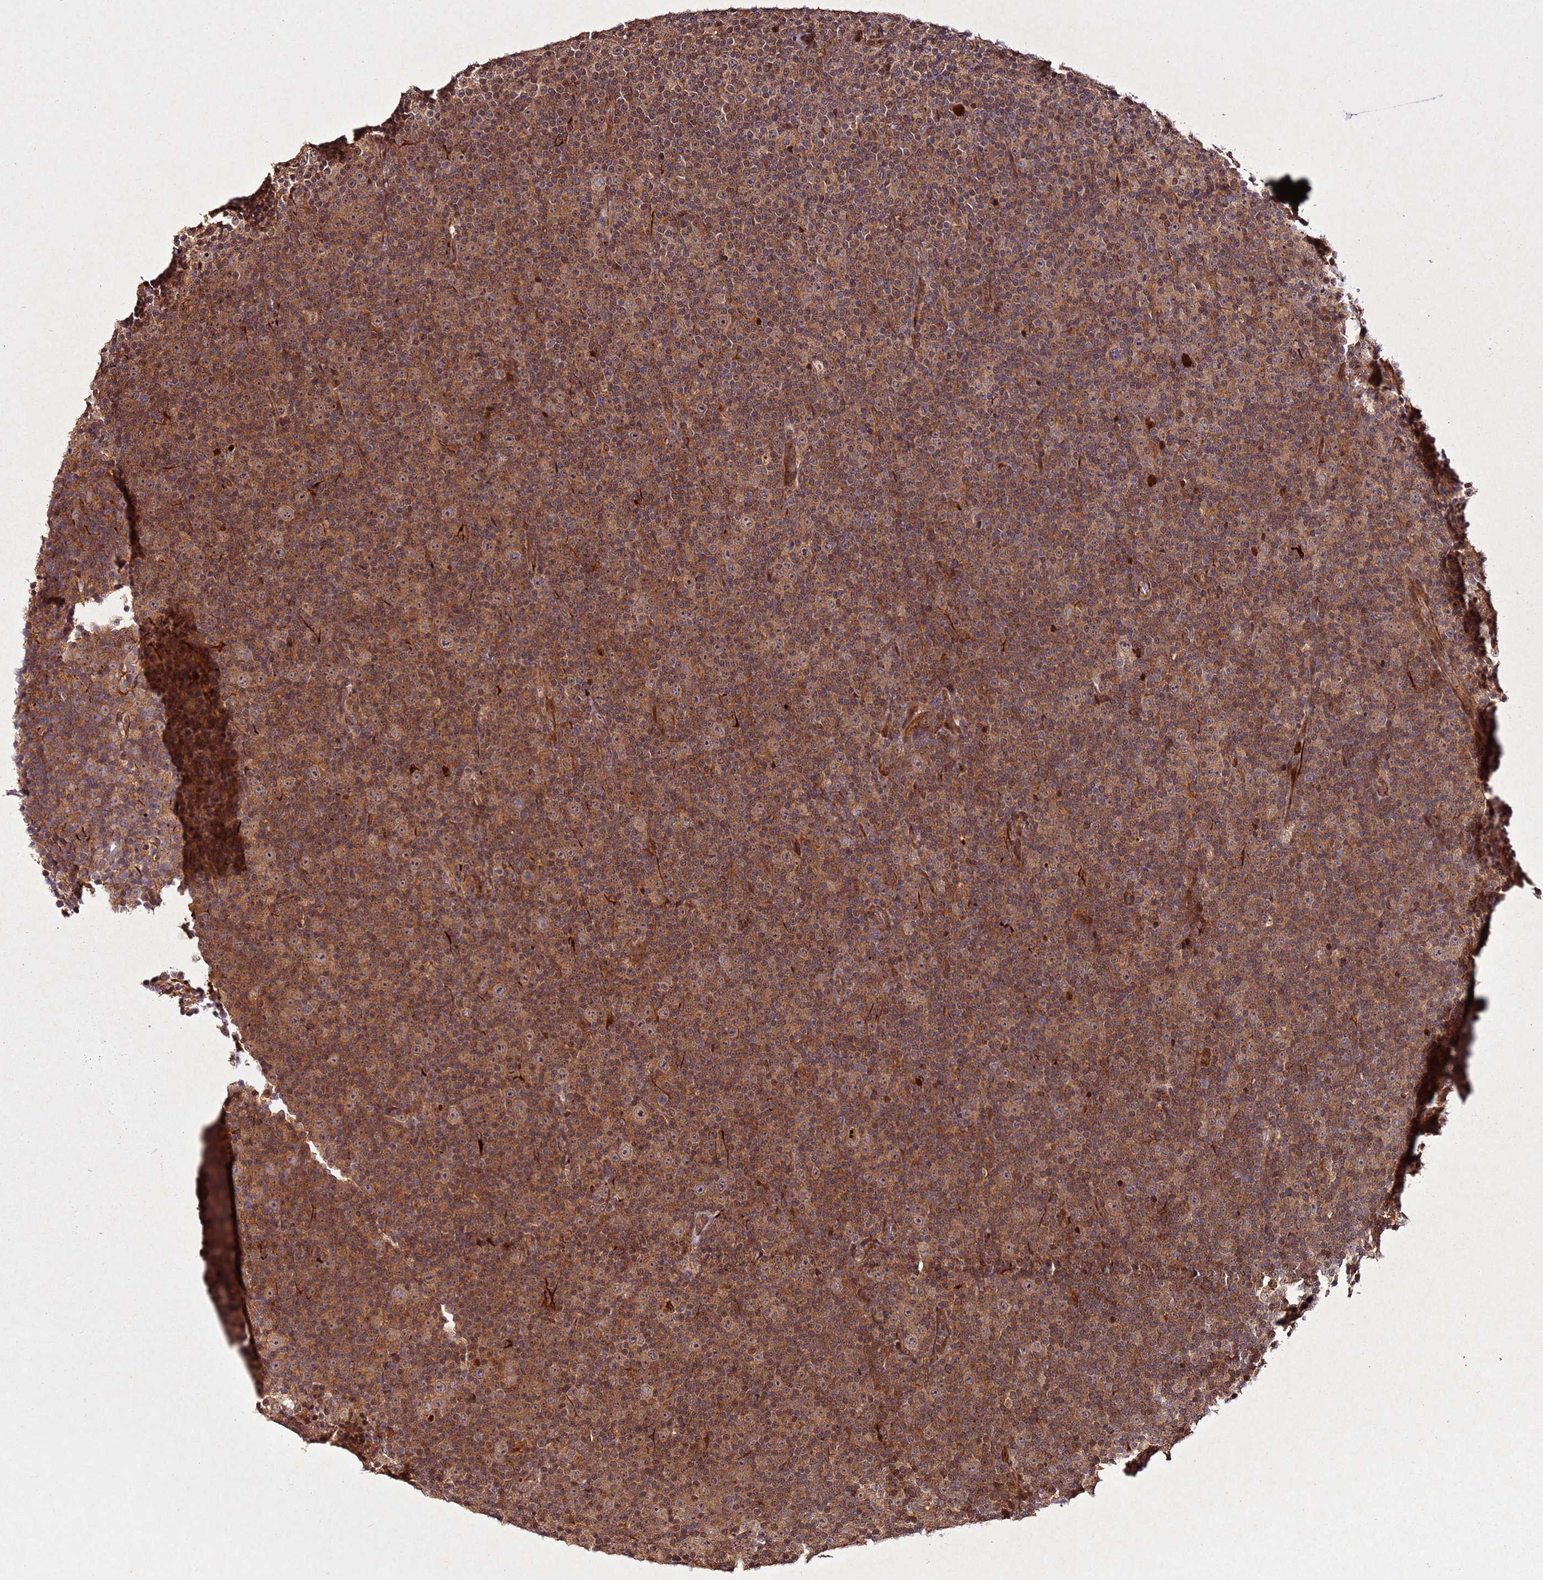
{"staining": {"intensity": "weak", "quantity": ">75%", "location": "cytoplasmic/membranous"}, "tissue": "lymphoma", "cell_type": "Tumor cells", "image_type": "cancer", "snomed": [{"axis": "morphology", "description": "Malignant lymphoma, non-Hodgkin's type, Low grade"}, {"axis": "topography", "description": "Lymph node"}], "caption": "IHC staining of low-grade malignant lymphoma, non-Hodgkin's type, which reveals low levels of weak cytoplasmic/membranous expression in approximately >75% of tumor cells indicating weak cytoplasmic/membranous protein positivity. The staining was performed using DAB (3,3'-diaminobenzidine) (brown) for protein detection and nuclei were counterstained in hematoxylin (blue).", "gene": "PTMA", "patient": {"sex": "female", "age": 67}}